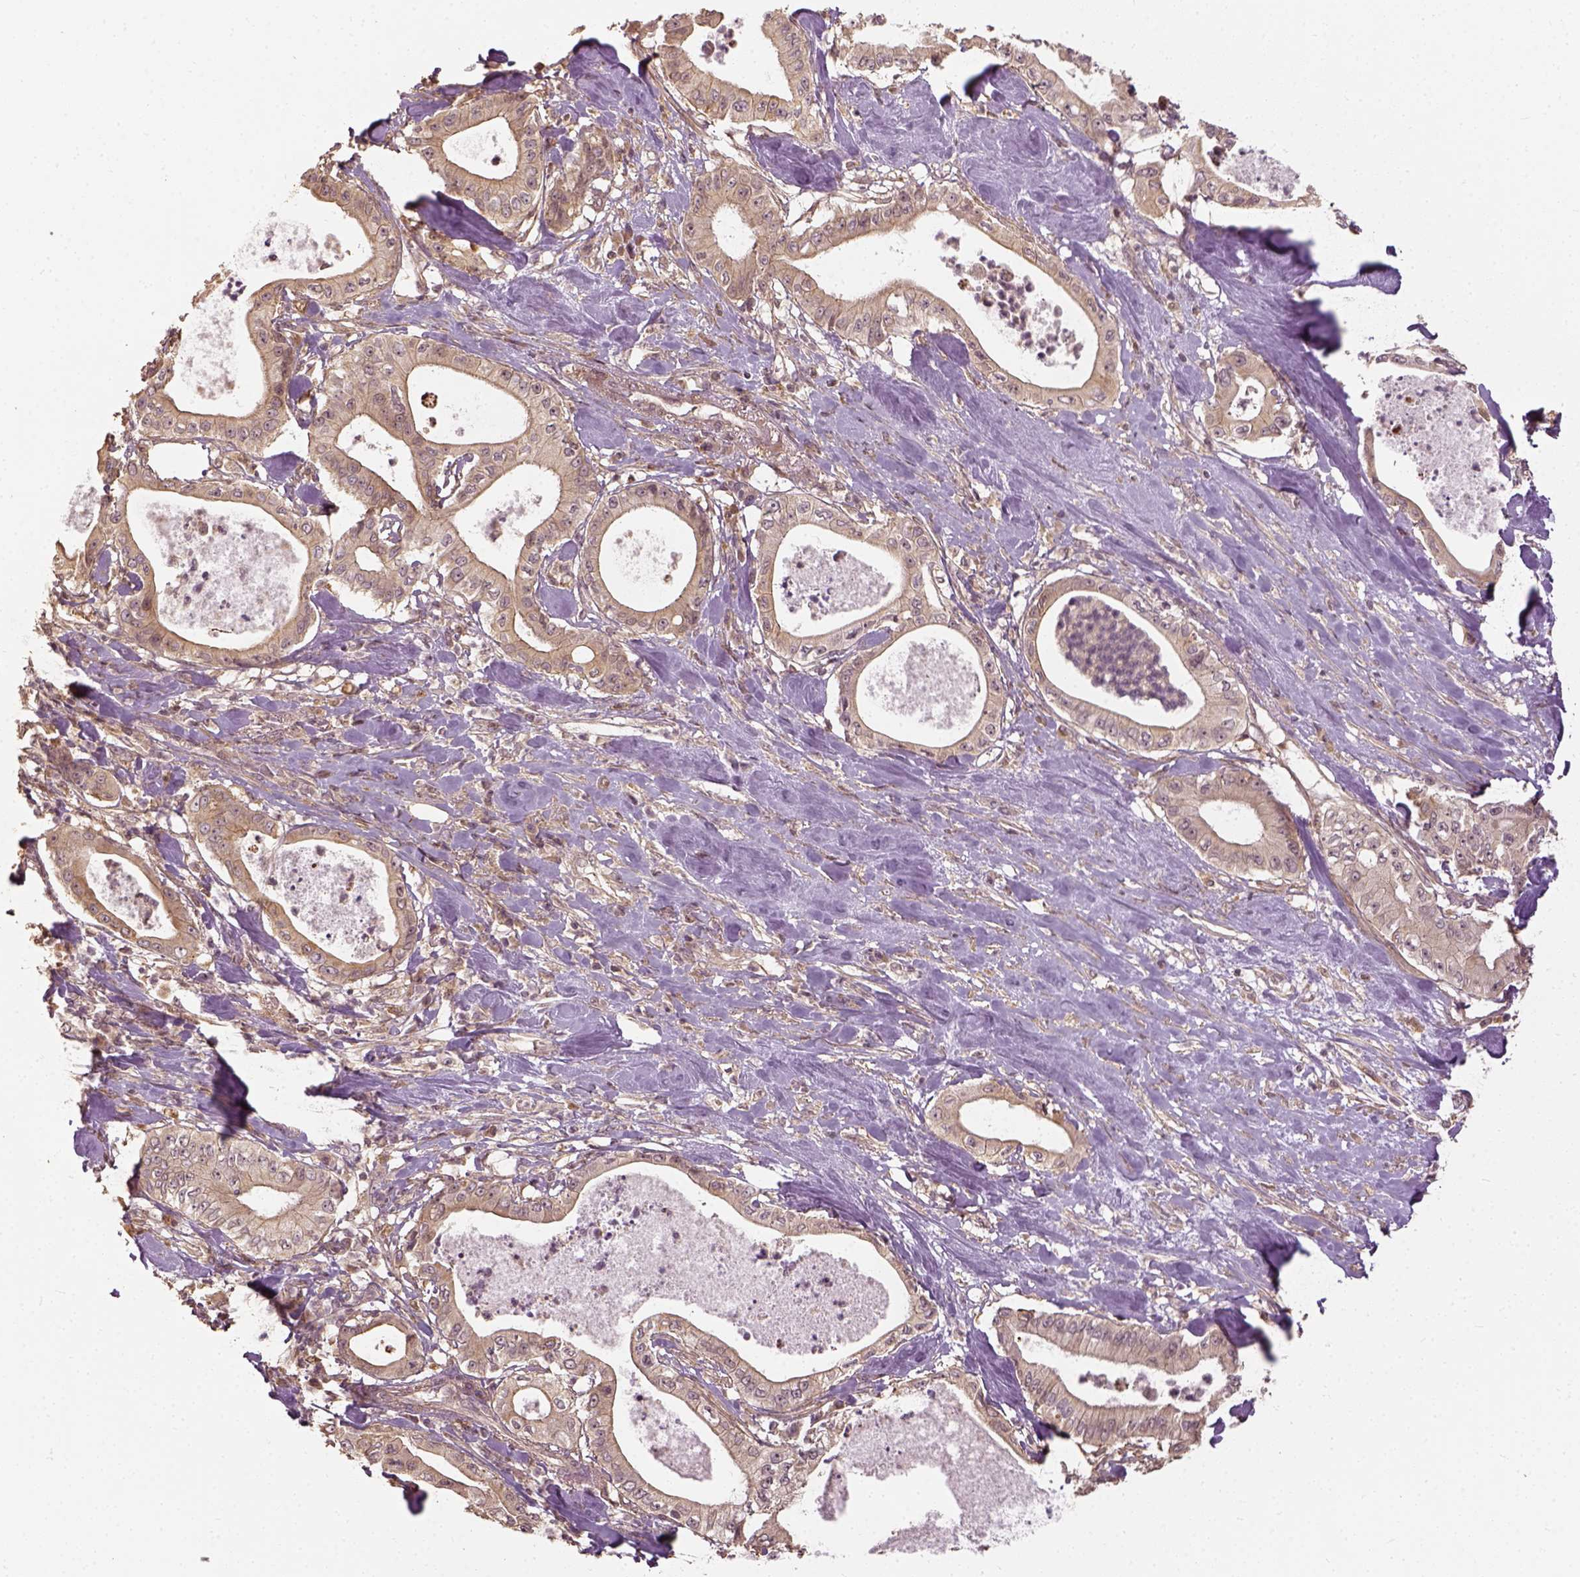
{"staining": {"intensity": "weak", "quantity": "25%-75%", "location": "cytoplasmic/membranous"}, "tissue": "pancreatic cancer", "cell_type": "Tumor cells", "image_type": "cancer", "snomed": [{"axis": "morphology", "description": "Adenocarcinoma, NOS"}, {"axis": "topography", "description": "Pancreas"}], "caption": "Immunohistochemistry (IHC) (DAB) staining of adenocarcinoma (pancreatic) demonstrates weak cytoplasmic/membranous protein expression in about 25%-75% of tumor cells.", "gene": "VEGFA", "patient": {"sex": "male", "age": 71}}